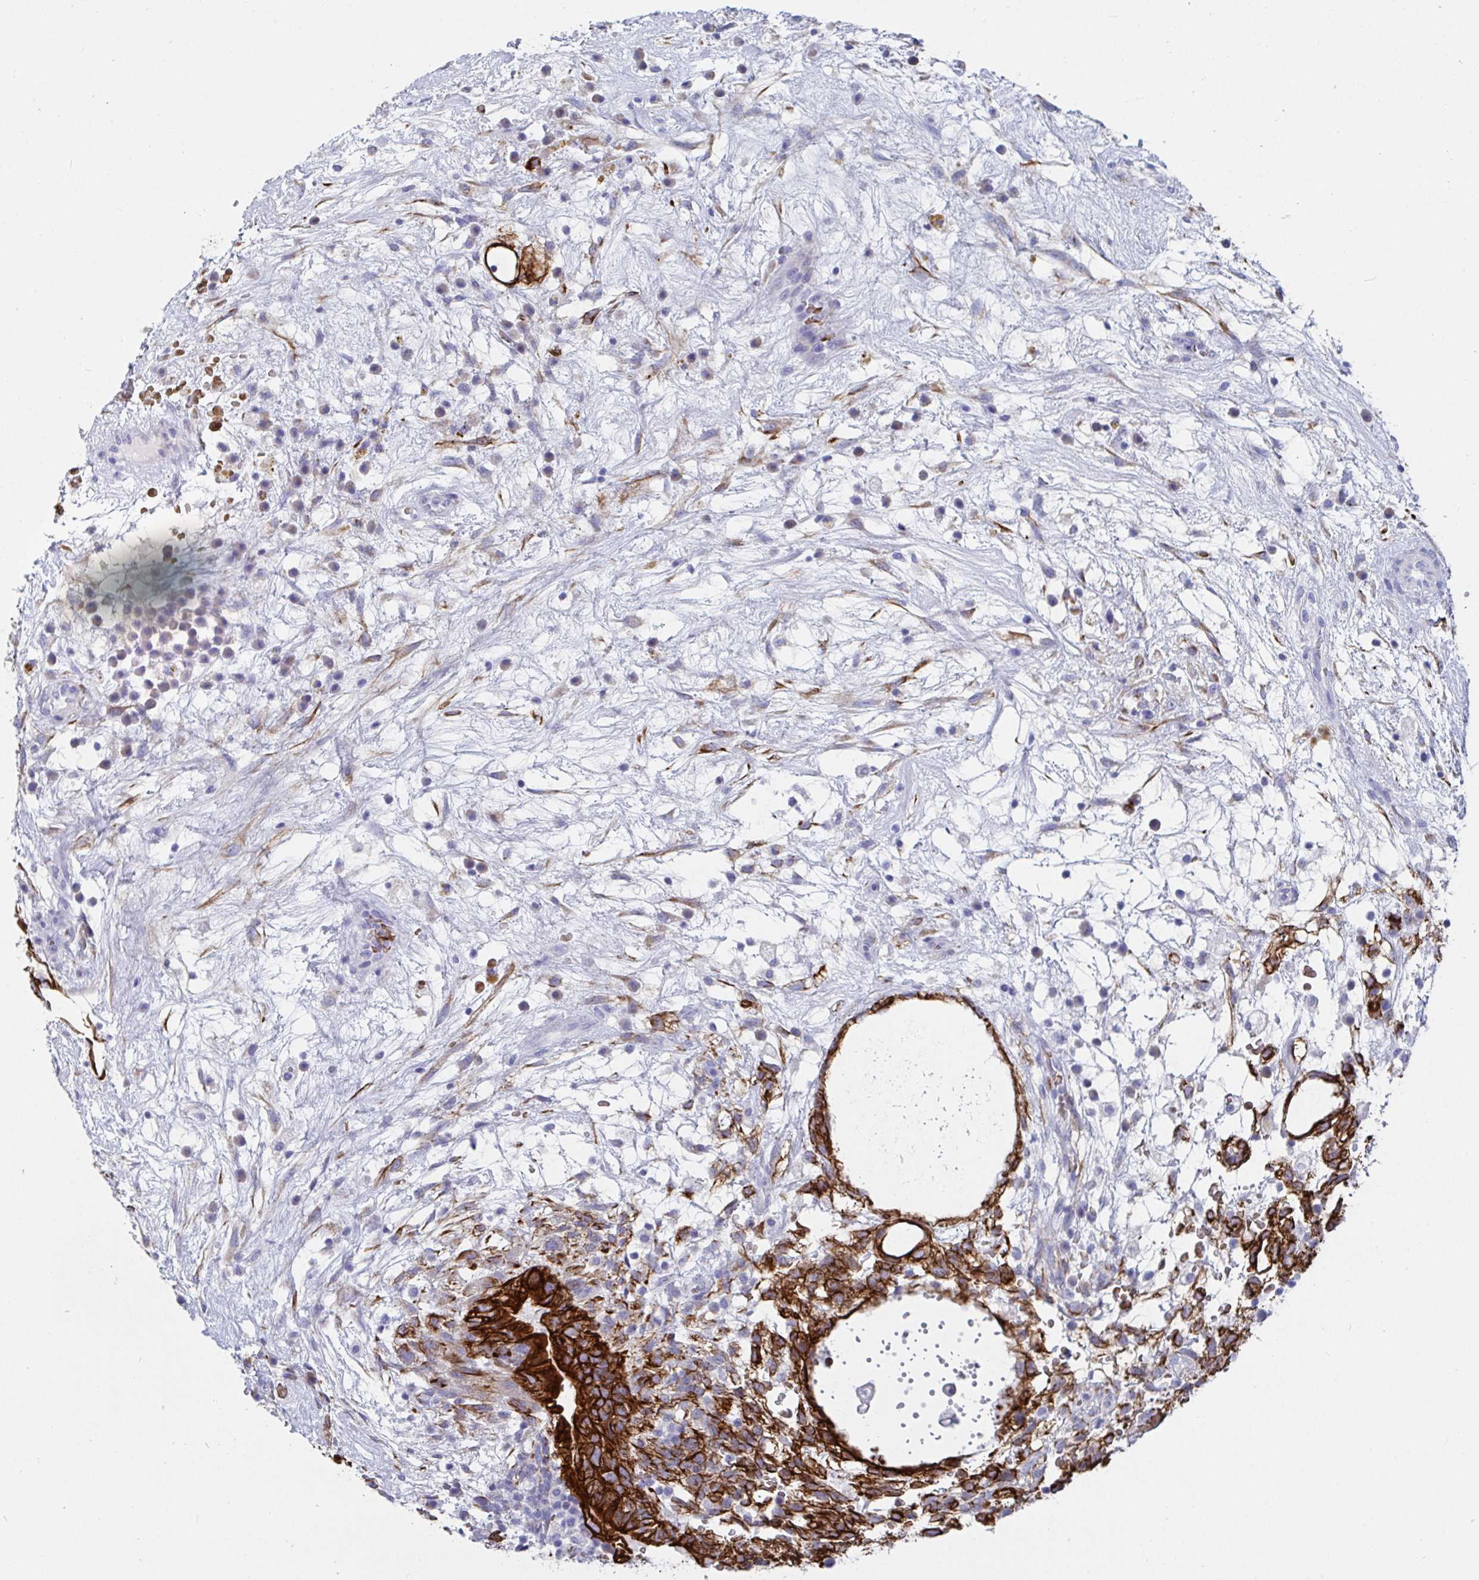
{"staining": {"intensity": "strong", "quantity": ">75%", "location": "cytoplasmic/membranous"}, "tissue": "testis cancer", "cell_type": "Tumor cells", "image_type": "cancer", "snomed": [{"axis": "morphology", "description": "Normal tissue, NOS"}, {"axis": "morphology", "description": "Carcinoma, Embryonal, NOS"}, {"axis": "topography", "description": "Testis"}], "caption": "There is high levels of strong cytoplasmic/membranous expression in tumor cells of testis cancer (embryonal carcinoma), as demonstrated by immunohistochemical staining (brown color).", "gene": "CLDN8", "patient": {"sex": "male", "age": 32}}